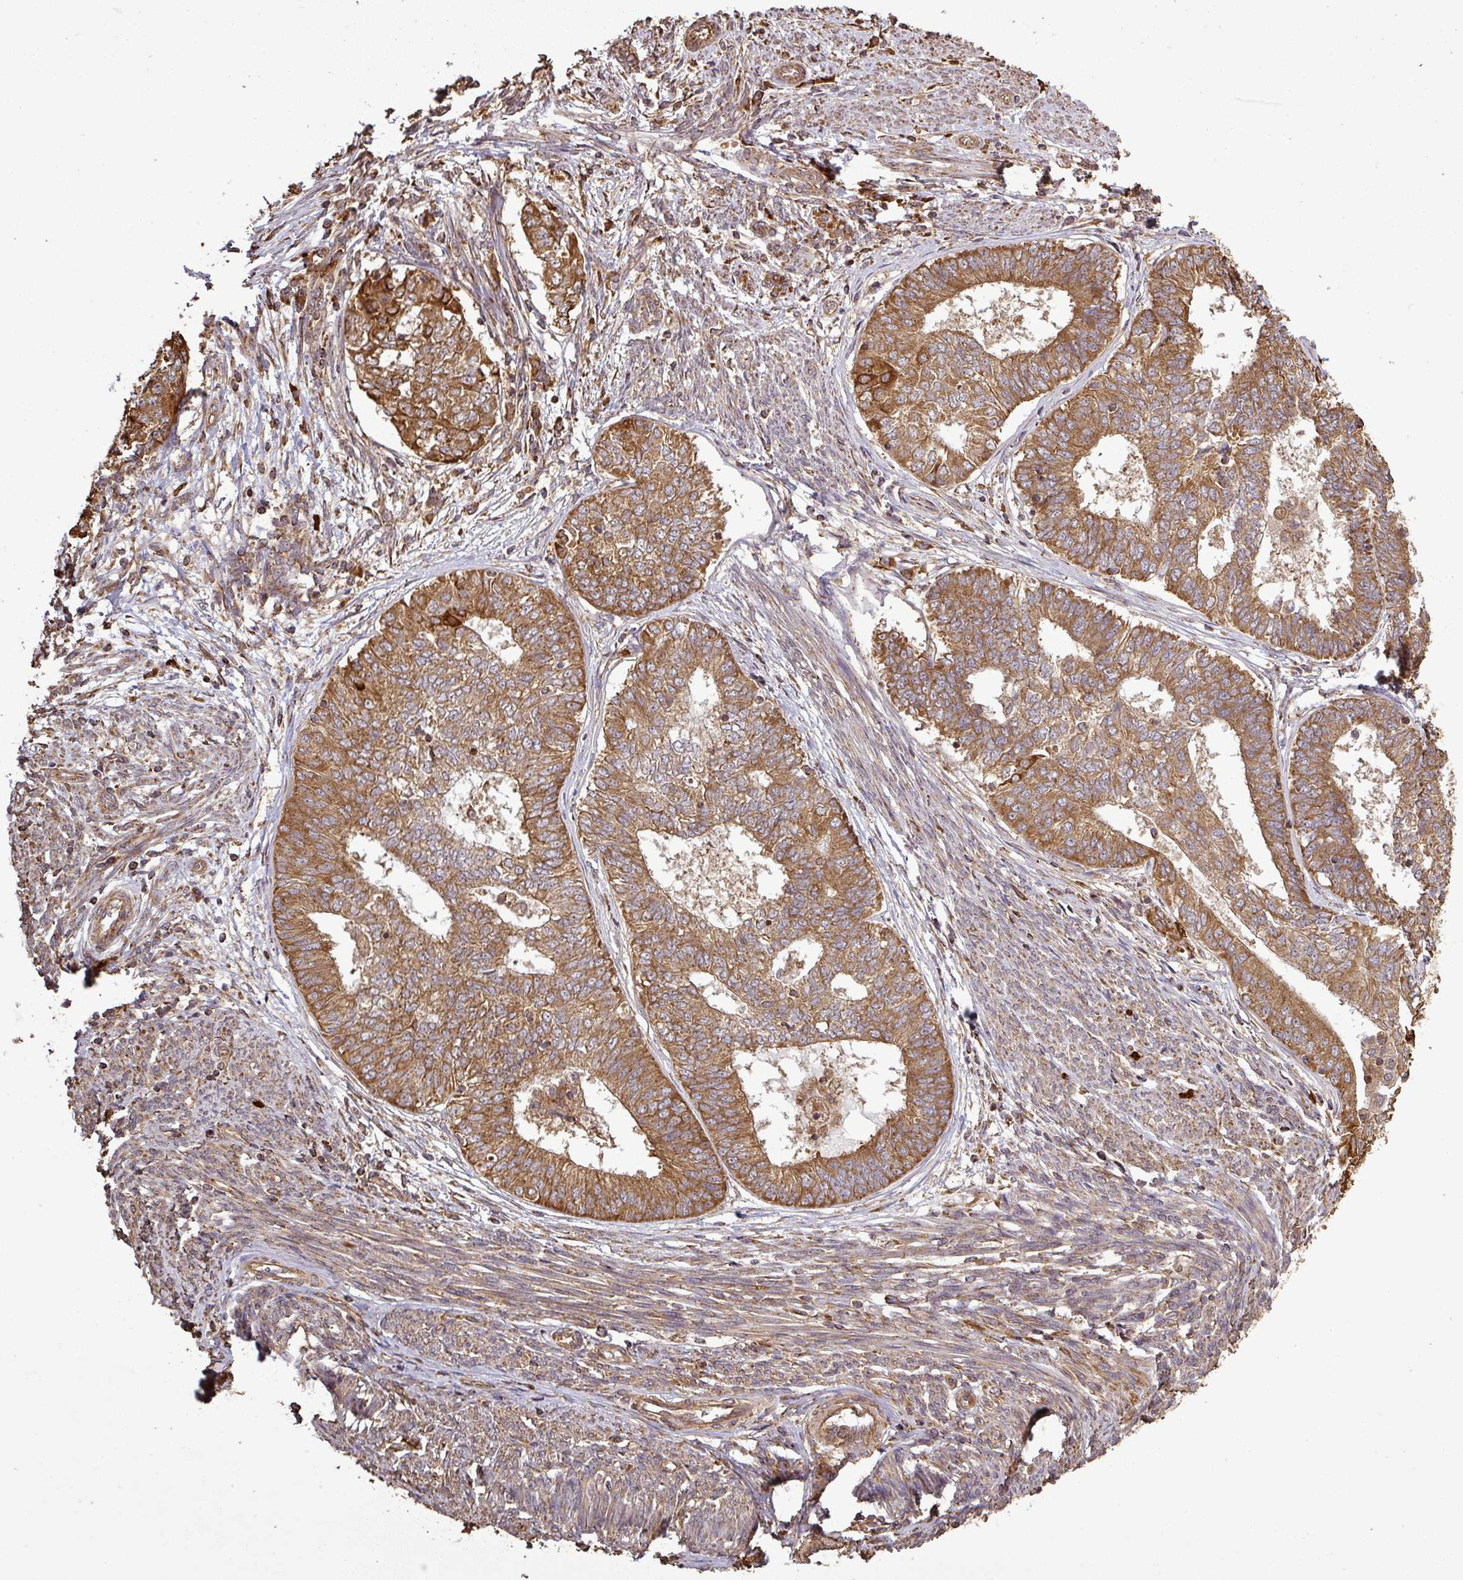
{"staining": {"intensity": "strong", "quantity": ">75%", "location": "cytoplasmic/membranous"}, "tissue": "endometrial cancer", "cell_type": "Tumor cells", "image_type": "cancer", "snomed": [{"axis": "morphology", "description": "Adenocarcinoma, NOS"}, {"axis": "topography", "description": "Endometrium"}], "caption": "This histopathology image shows immunohistochemistry (IHC) staining of endometrial adenocarcinoma, with high strong cytoplasmic/membranous expression in approximately >75% of tumor cells.", "gene": "PLEKHM1", "patient": {"sex": "female", "age": 62}}